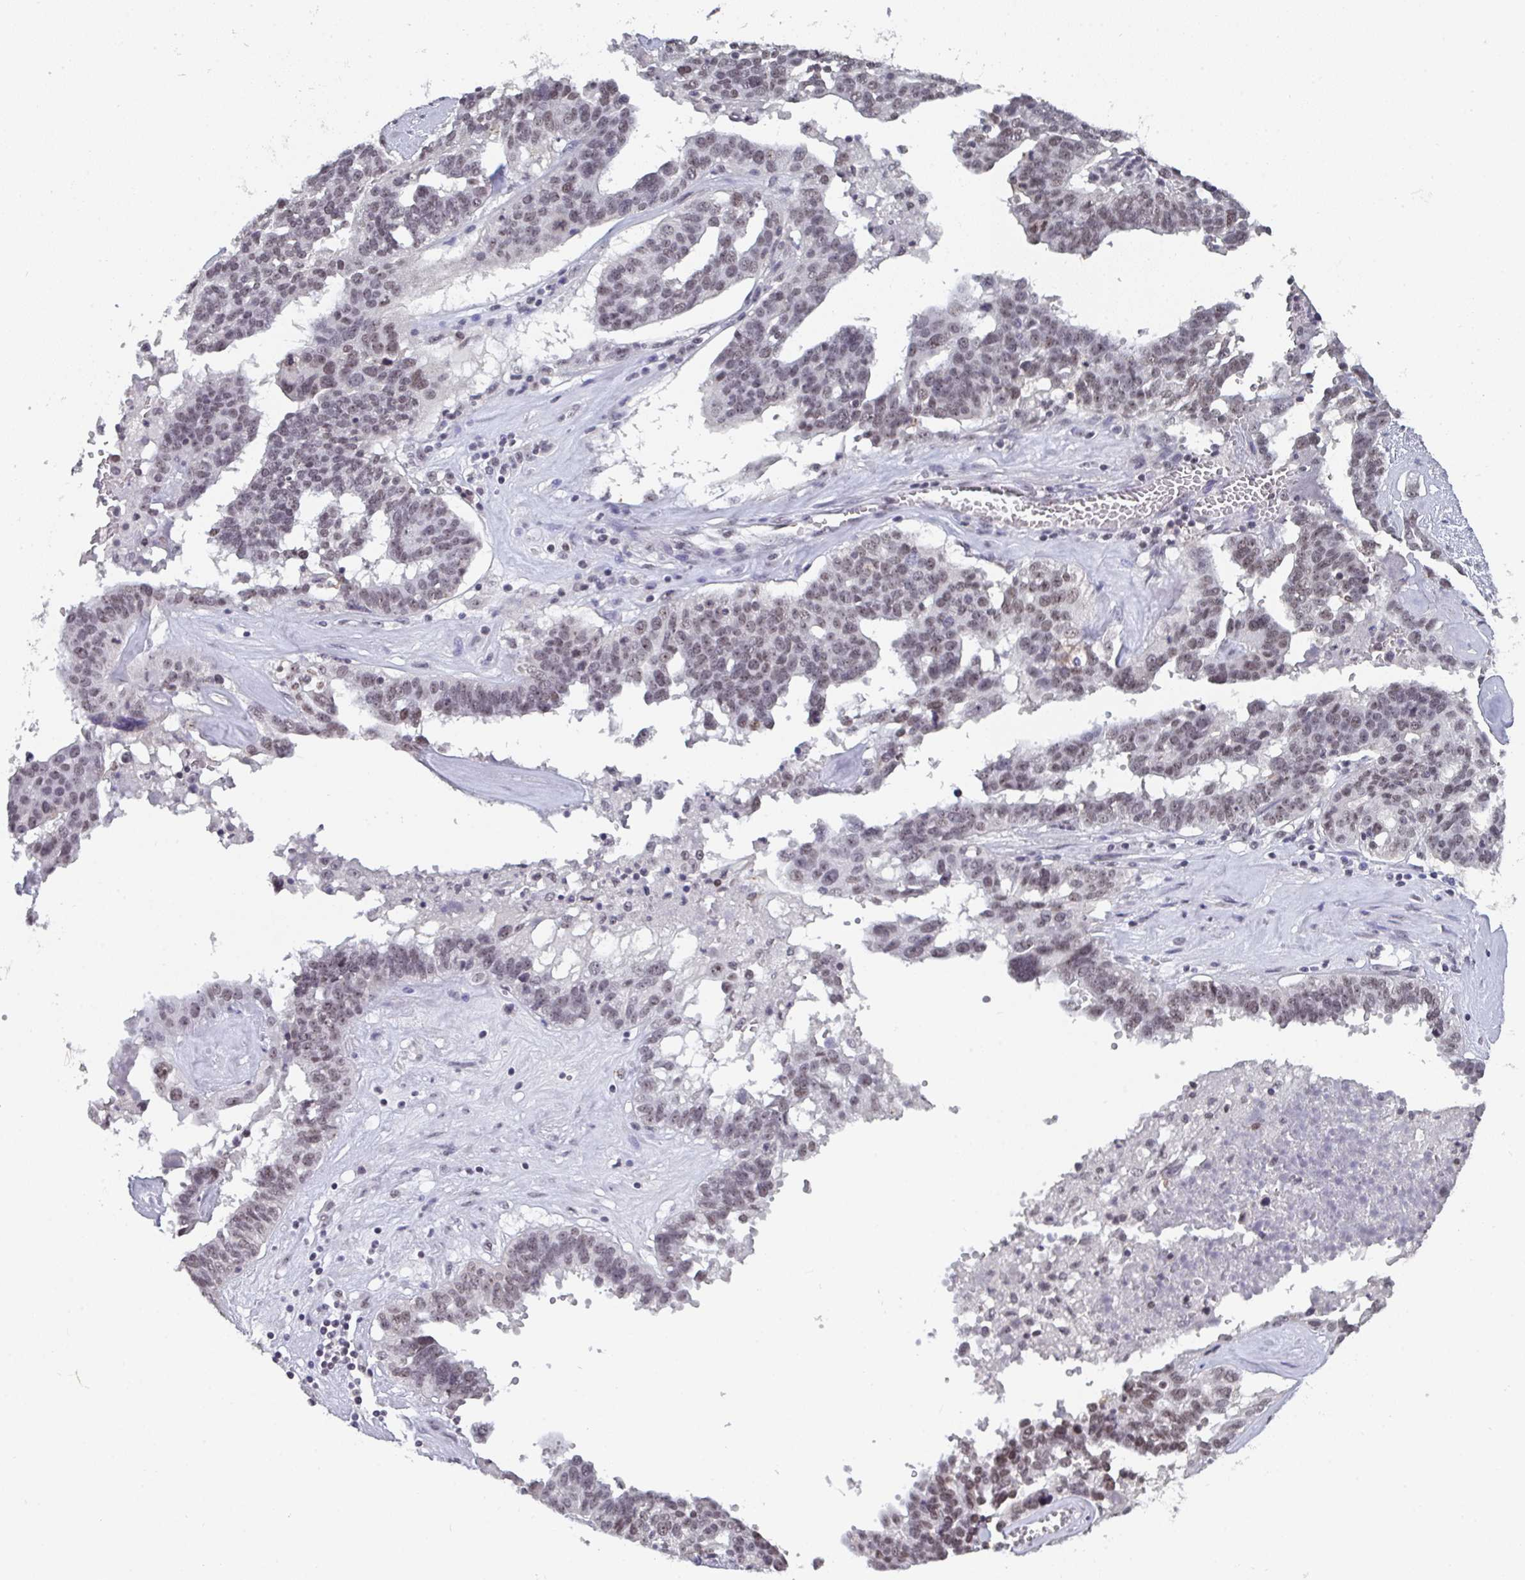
{"staining": {"intensity": "weak", "quantity": ">75%", "location": "nuclear"}, "tissue": "ovarian cancer", "cell_type": "Tumor cells", "image_type": "cancer", "snomed": [{"axis": "morphology", "description": "Cystadenocarcinoma, serous, NOS"}, {"axis": "topography", "description": "Ovary"}], "caption": "Ovarian serous cystadenocarcinoma stained with IHC reveals weak nuclear expression in approximately >75% of tumor cells.", "gene": "DKC1", "patient": {"sex": "female", "age": 59}}